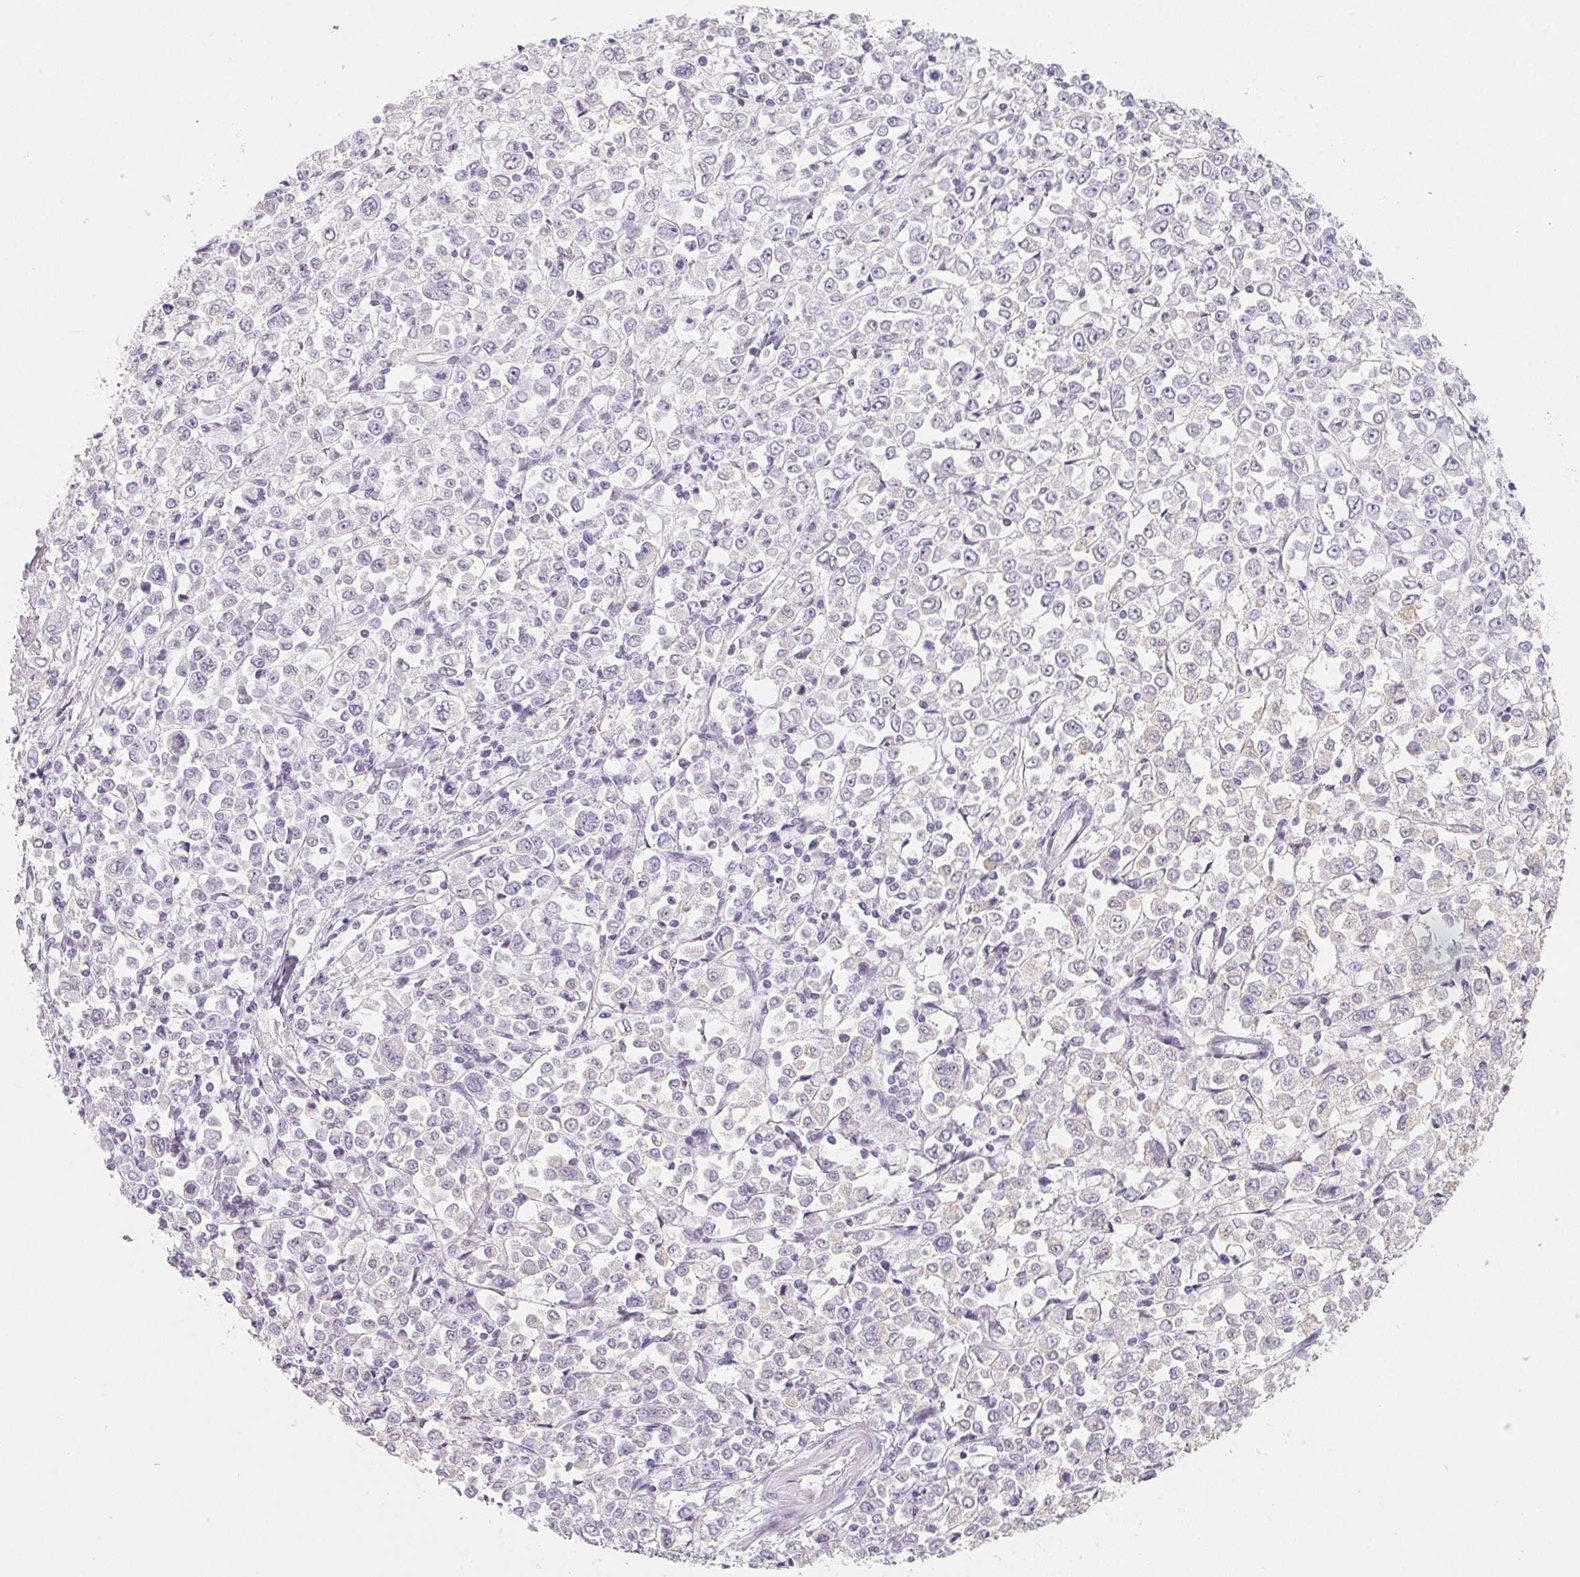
{"staining": {"intensity": "negative", "quantity": "none", "location": "none"}, "tissue": "stomach cancer", "cell_type": "Tumor cells", "image_type": "cancer", "snomed": [{"axis": "morphology", "description": "Adenocarcinoma, NOS"}, {"axis": "topography", "description": "Stomach, upper"}], "caption": "Immunohistochemistry of adenocarcinoma (stomach) reveals no staining in tumor cells. Nuclei are stained in blue.", "gene": "SH3GL2", "patient": {"sex": "male", "age": 70}}